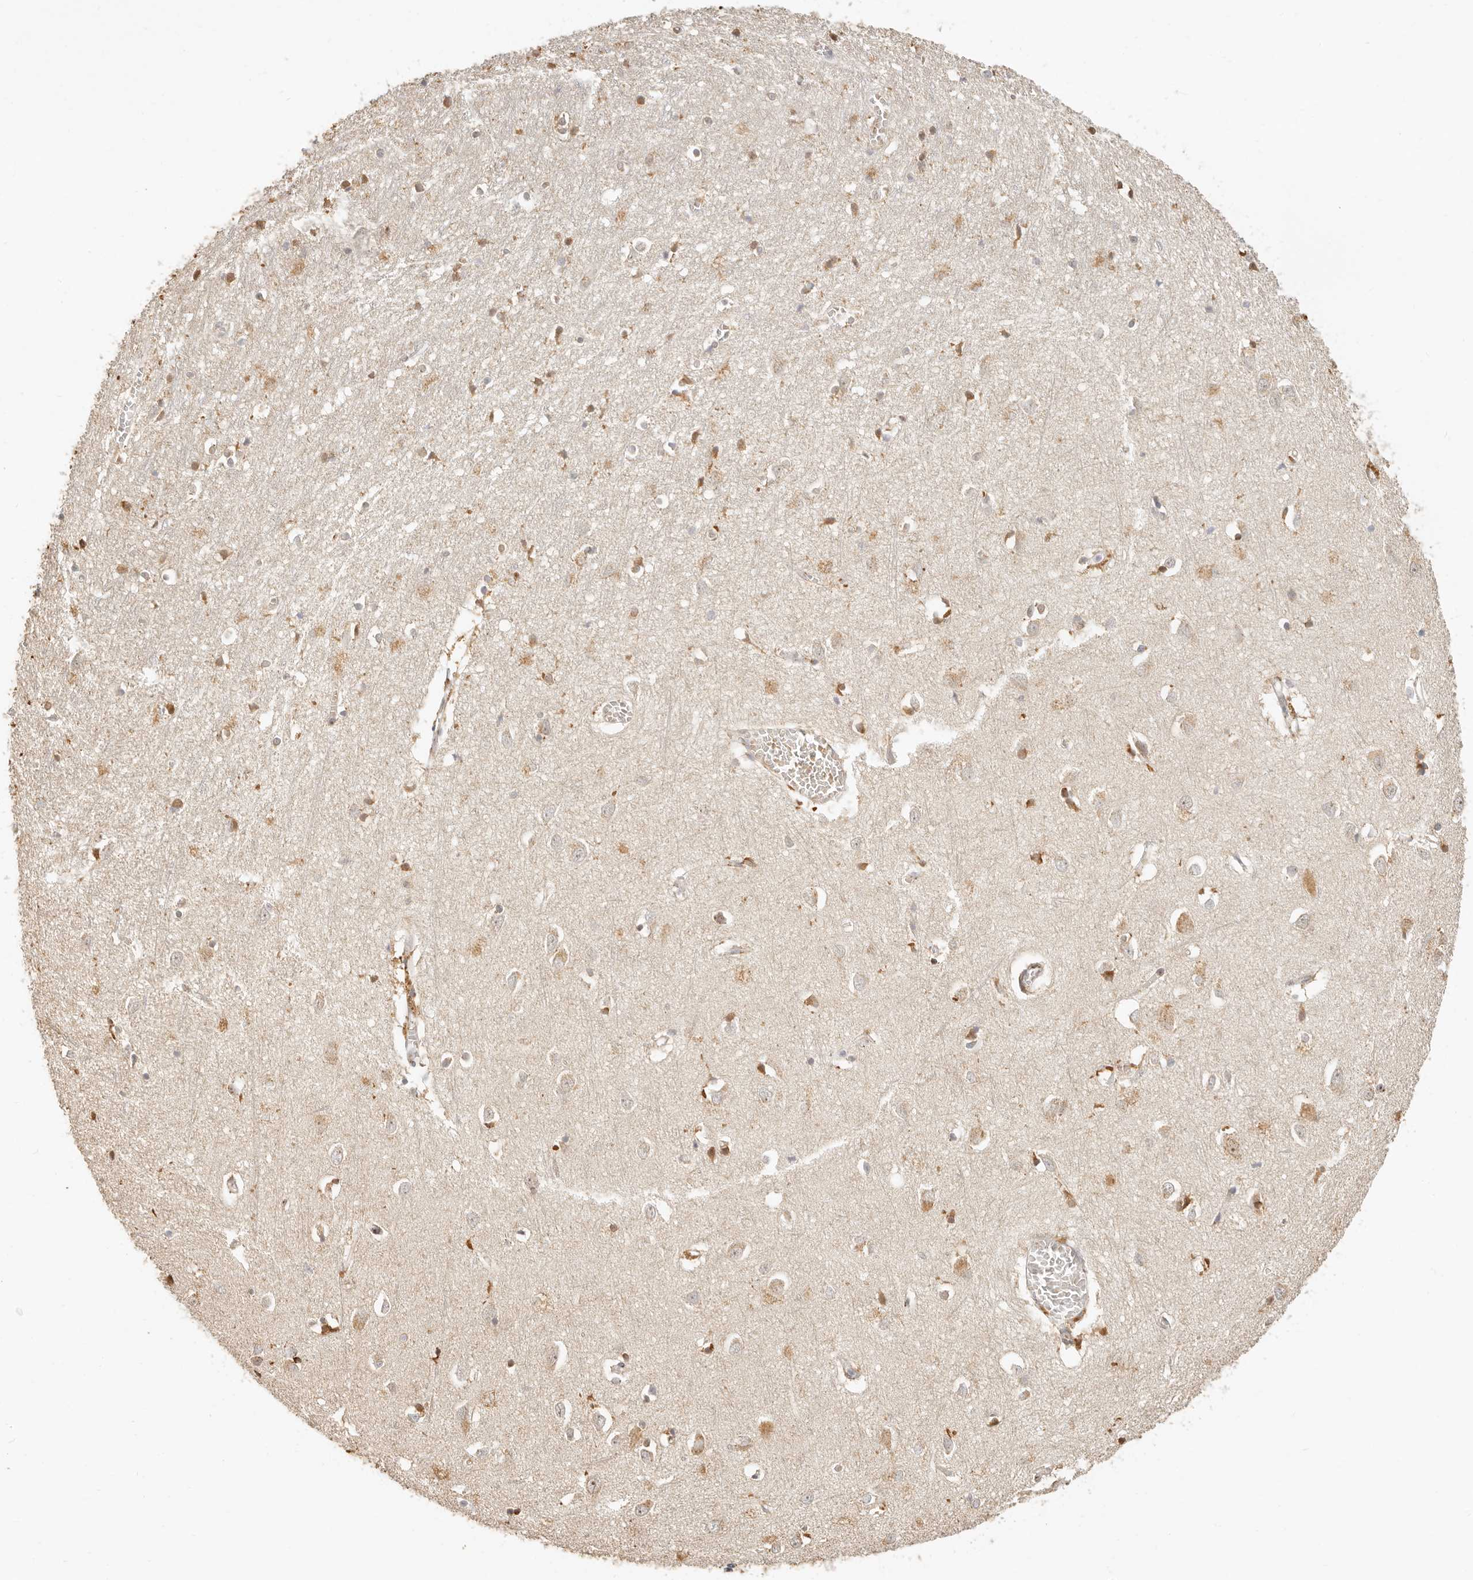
{"staining": {"intensity": "negative", "quantity": "none", "location": "none"}, "tissue": "cerebral cortex", "cell_type": "Endothelial cells", "image_type": "normal", "snomed": [{"axis": "morphology", "description": "Normal tissue, NOS"}, {"axis": "topography", "description": "Cerebral cortex"}], "caption": "The image demonstrates no significant expression in endothelial cells of cerebral cortex. Nuclei are stained in blue.", "gene": "FAM20B", "patient": {"sex": "female", "age": 64}}